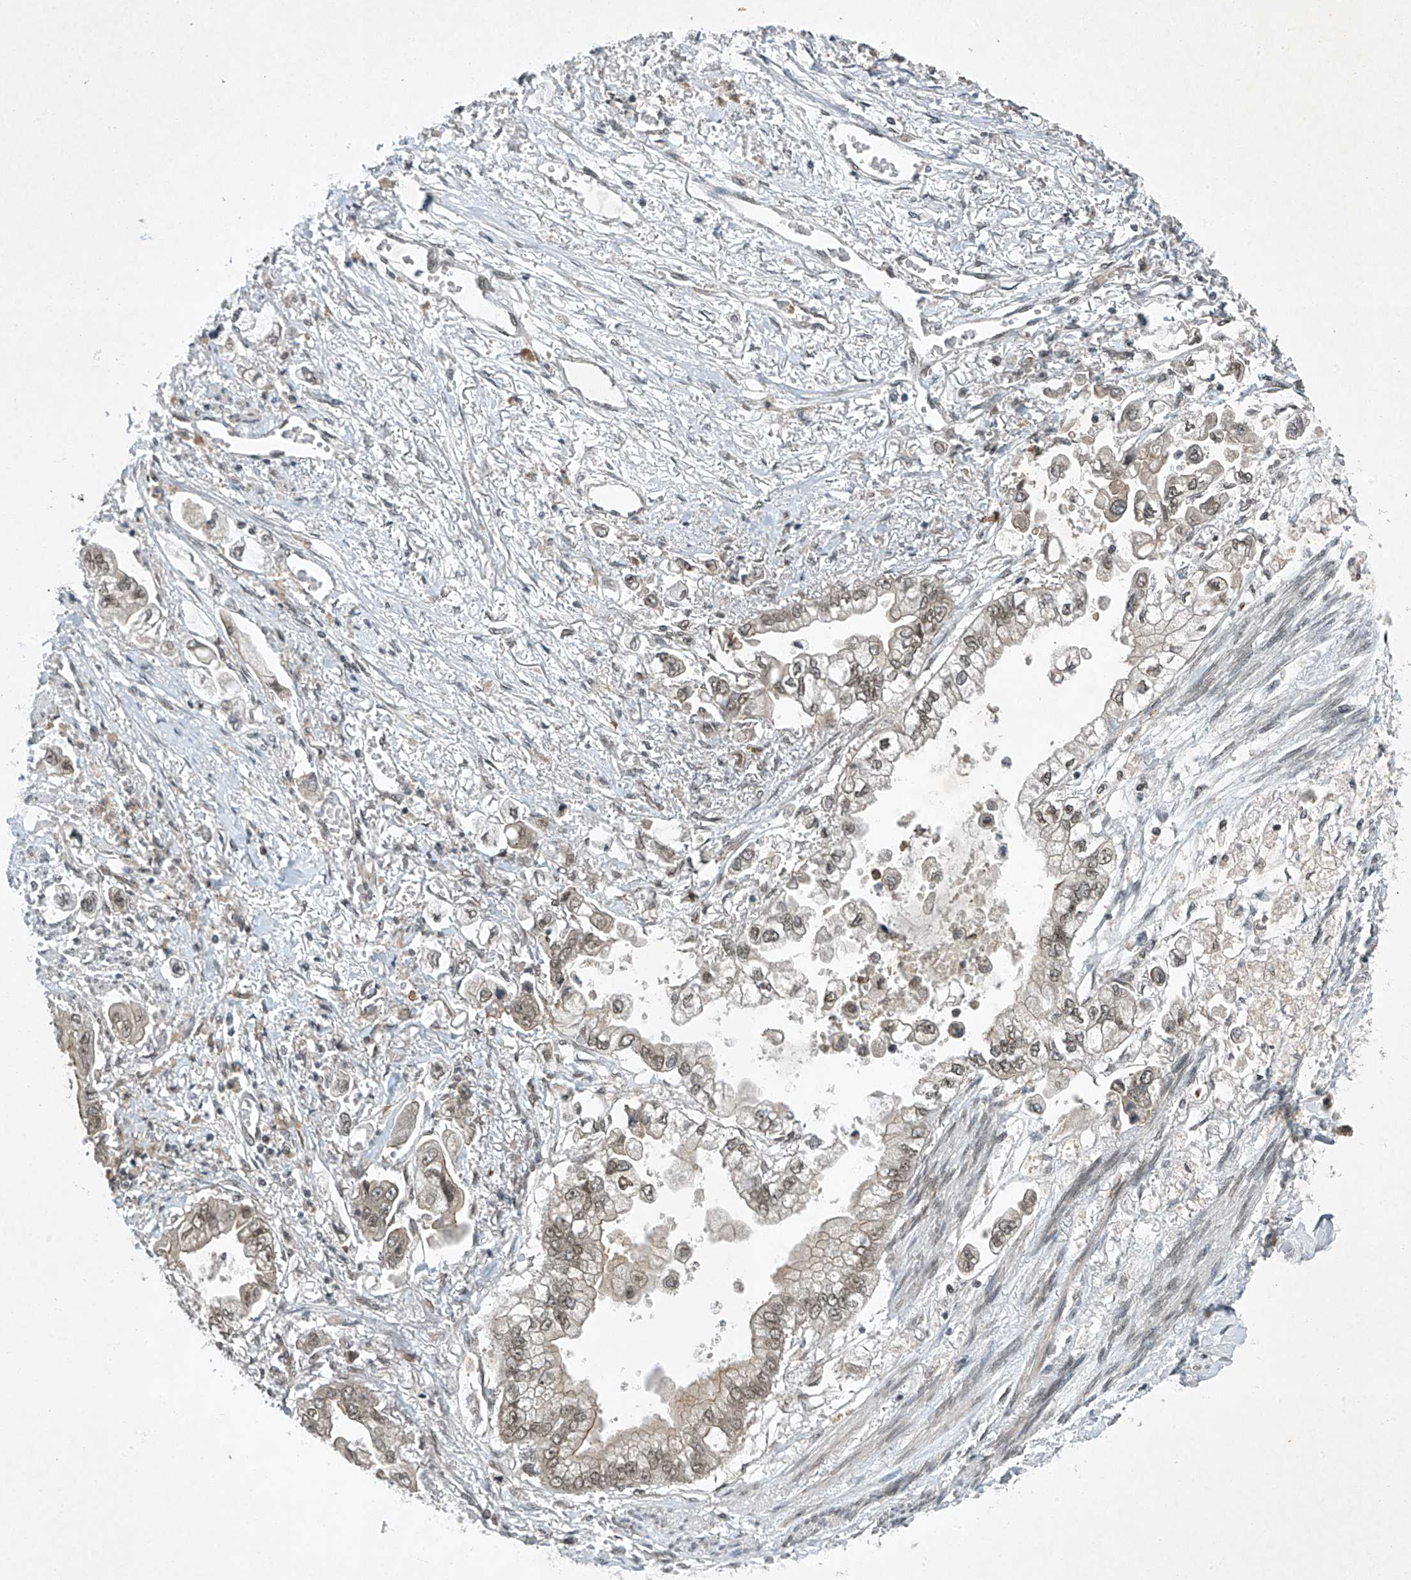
{"staining": {"intensity": "weak", "quantity": ">75%", "location": "nuclear"}, "tissue": "stomach cancer", "cell_type": "Tumor cells", "image_type": "cancer", "snomed": [{"axis": "morphology", "description": "Adenocarcinoma, NOS"}, {"axis": "topography", "description": "Stomach"}], "caption": "Immunohistochemistry (DAB (3,3'-diaminobenzidine)) staining of stomach adenocarcinoma exhibits weak nuclear protein positivity in approximately >75% of tumor cells.", "gene": "TAF8", "patient": {"sex": "male", "age": 62}}